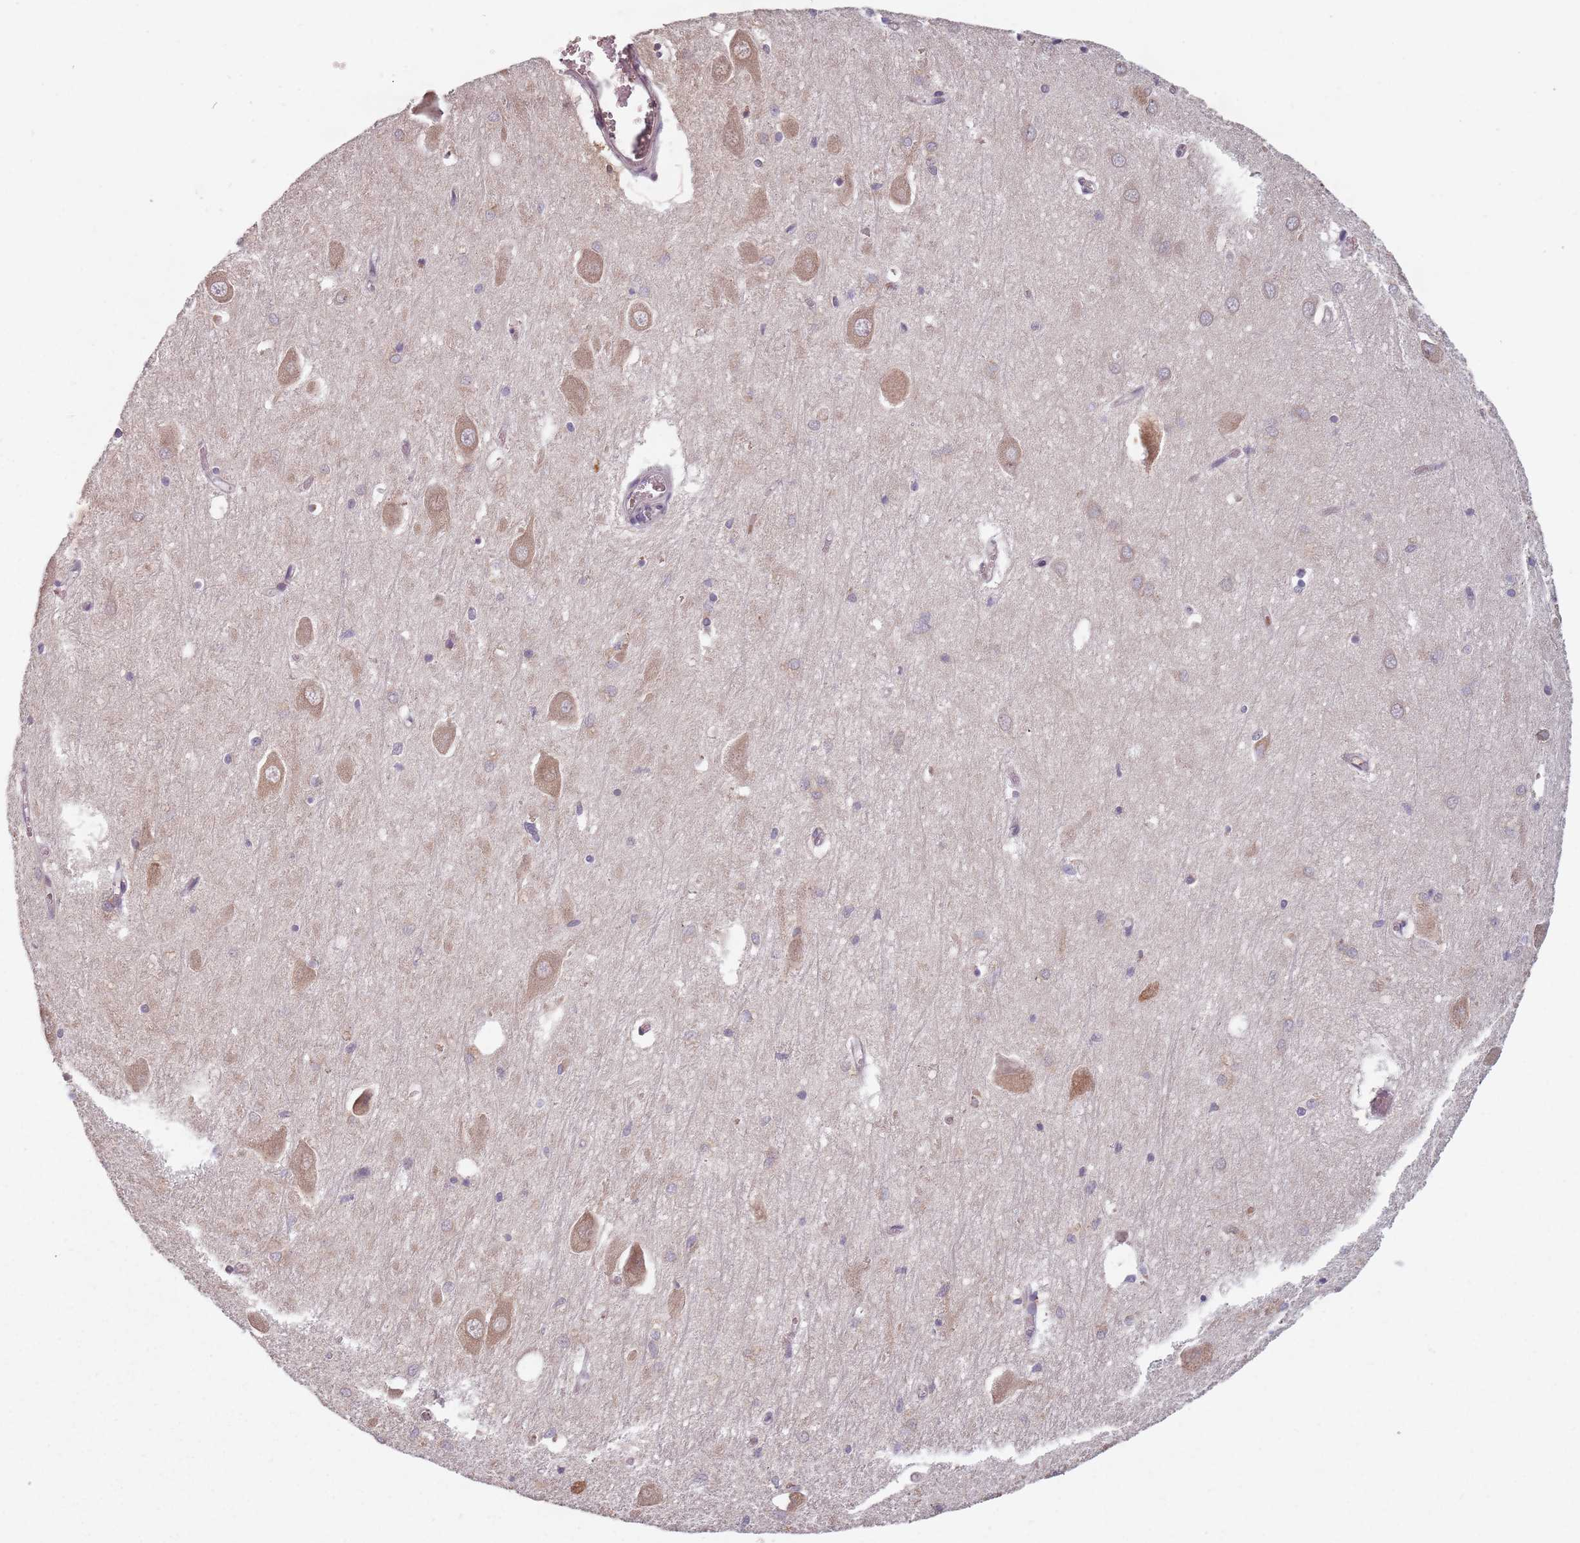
{"staining": {"intensity": "moderate", "quantity": "<25%", "location": "cytoplasmic/membranous"}, "tissue": "hippocampus", "cell_type": "Glial cells", "image_type": "normal", "snomed": [{"axis": "morphology", "description": "Normal tissue, NOS"}, {"axis": "topography", "description": "Hippocampus"}], "caption": "Immunohistochemistry histopathology image of benign hippocampus stained for a protein (brown), which displays low levels of moderate cytoplasmic/membranous expression in about <25% of glial cells.", "gene": "GPR180", "patient": {"sex": "male", "age": 70}}